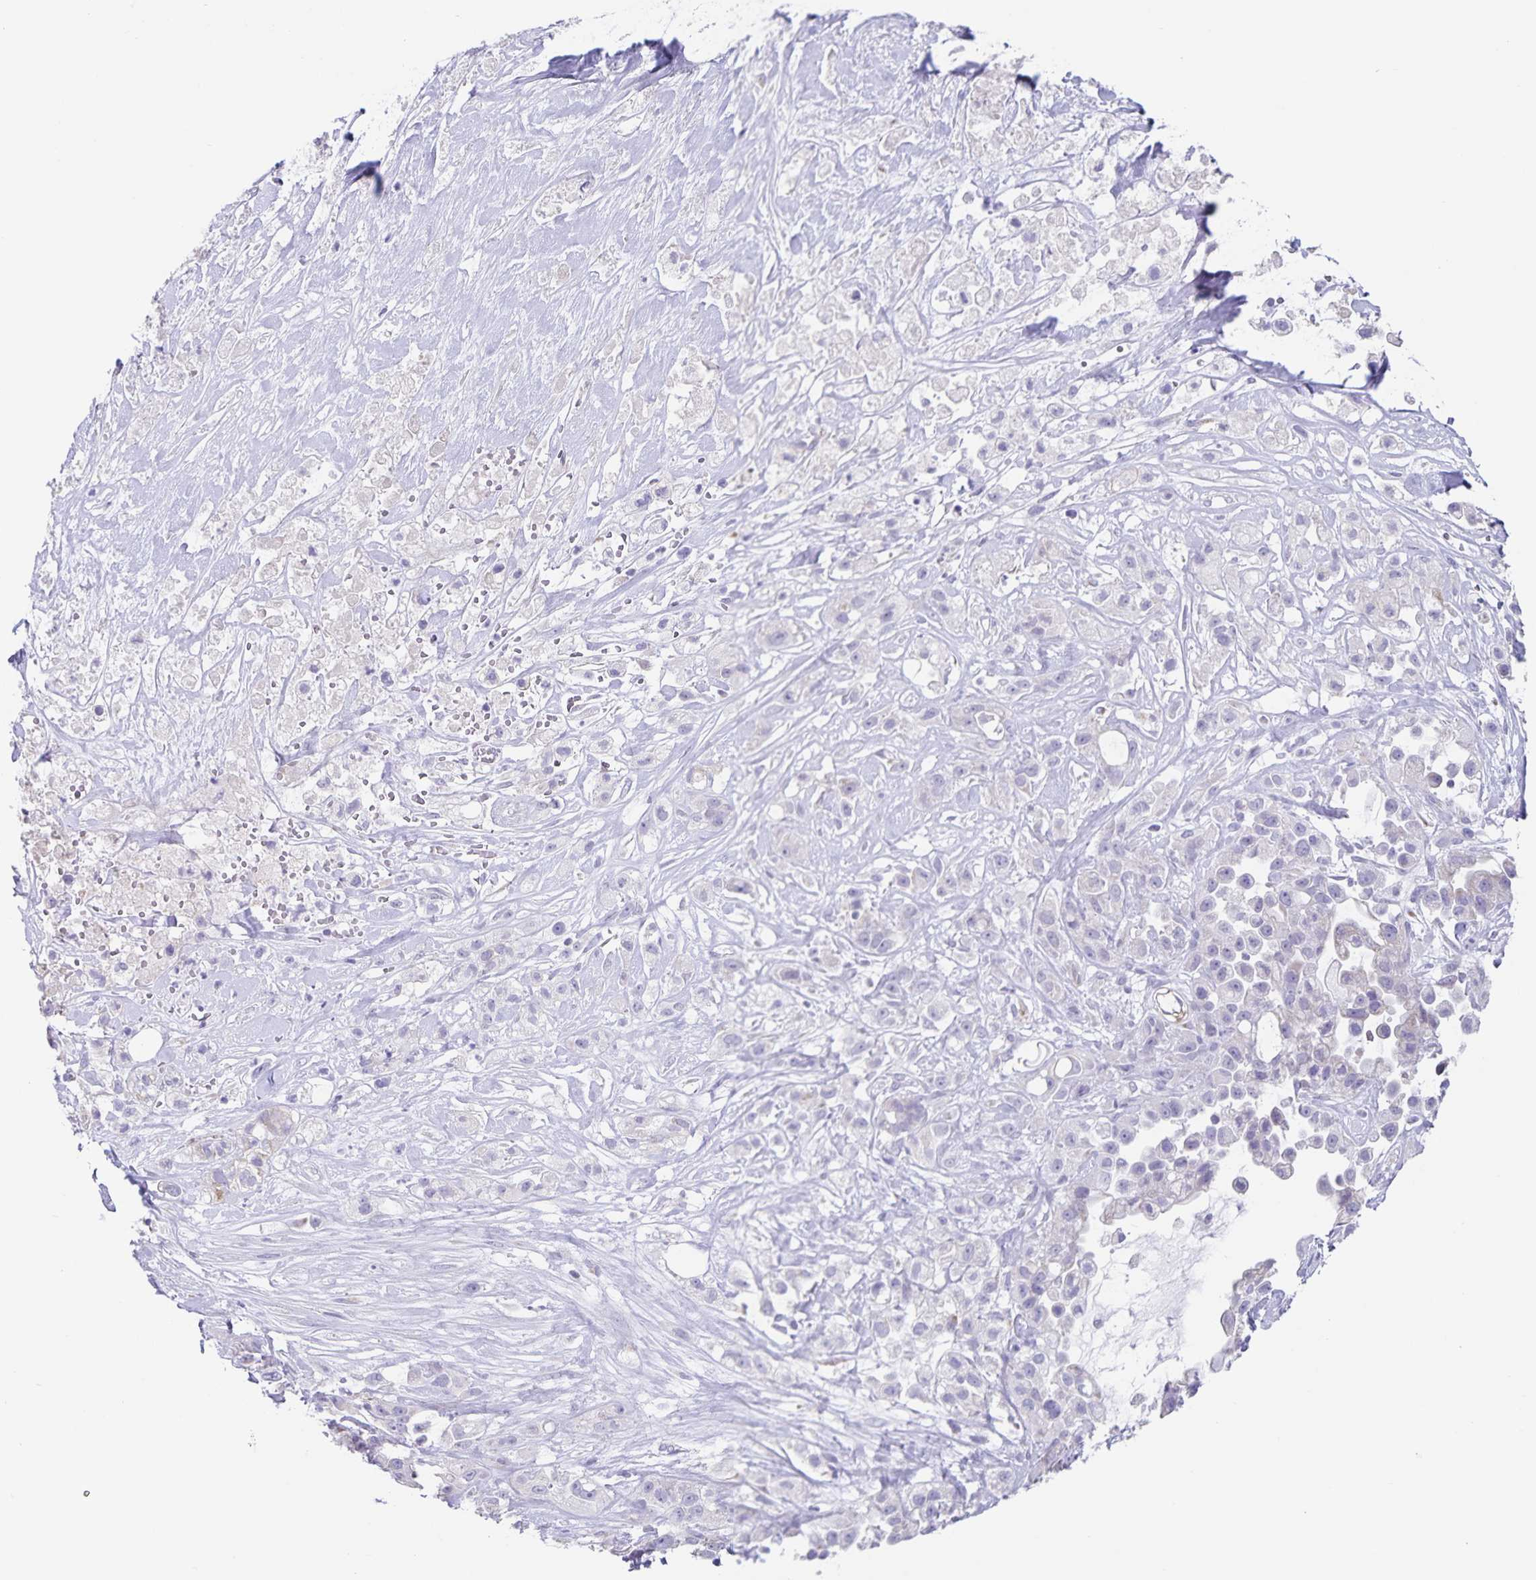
{"staining": {"intensity": "negative", "quantity": "none", "location": "none"}, "tissue": "pancreatic cancer", "cell_type": "Tumor cells", "image_type": "cancer", "snomed": [{"axis": "morphology", "description": "Adenocarcinoma, NOS"}, {"axis": "topography", "description": "Pancreas"}], "caption": "A high-resolution image shows immunohistochemistry staining of adenocarcinoma (pancreatic), which reveals no significant positivity in tumor cells.", "gene": "SYNM", "patient": {"sex": "male", "age": 44}}